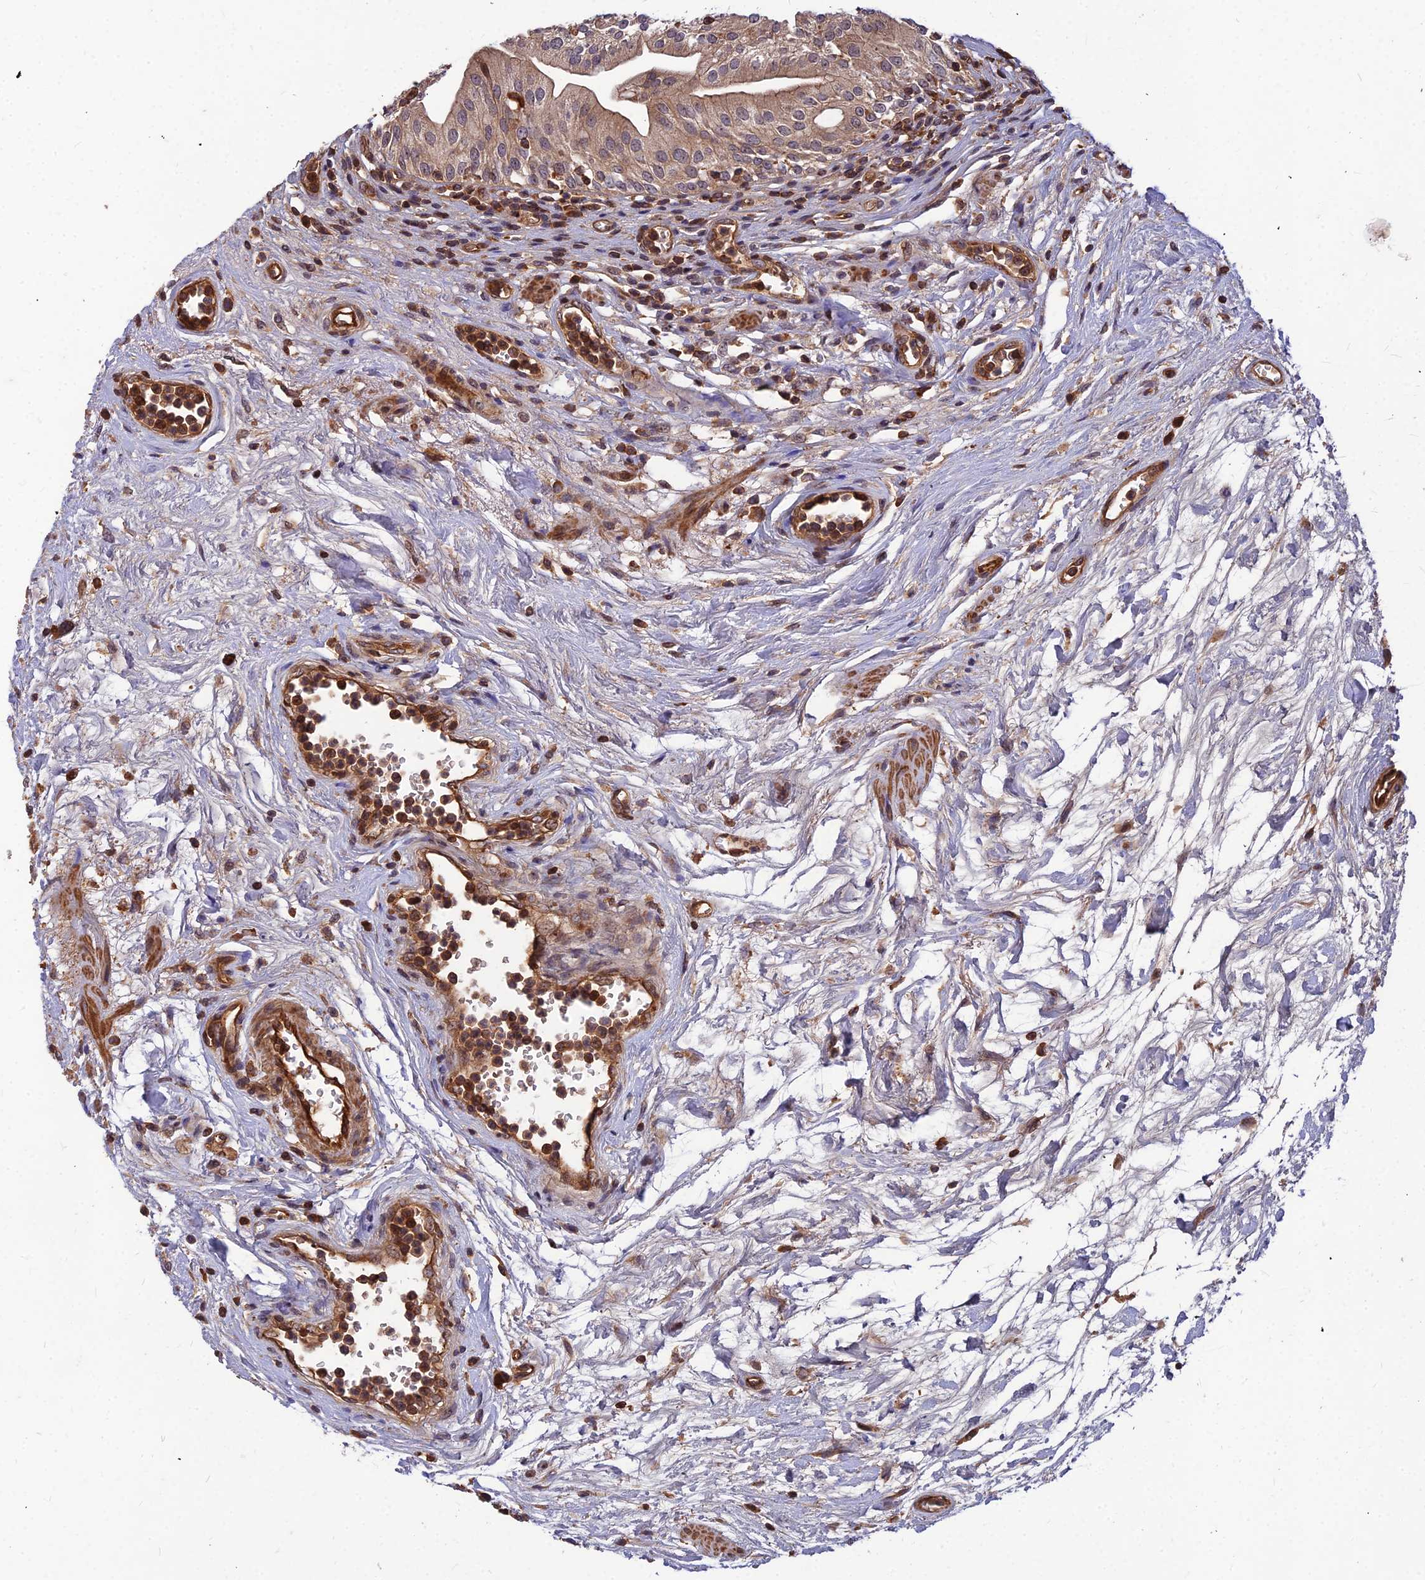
{"staining": {"intensity": "weak", "quantity": ">75%", "location": "cytoplasmic/membranous"}, "tissue": "urinary bladder", "cell_type": "Urothelial cells", "image_type": "normal", "snomed": [{"axis": "morphology", "description": "Normal tissue, NOS"}, {"axis": "morphology", "description": "Inflammation, NOS"}, {"axis": "topography", "description": "Urinary bladder"}], "caption": "Weak cytoplasmic/membranous staining for a protein is identified in about >75% of urothelial cells of benign urinary bladder using immunohistochemistry.", "gene": "ZNF467", "patient": {"sex": "male", "age": 63}}